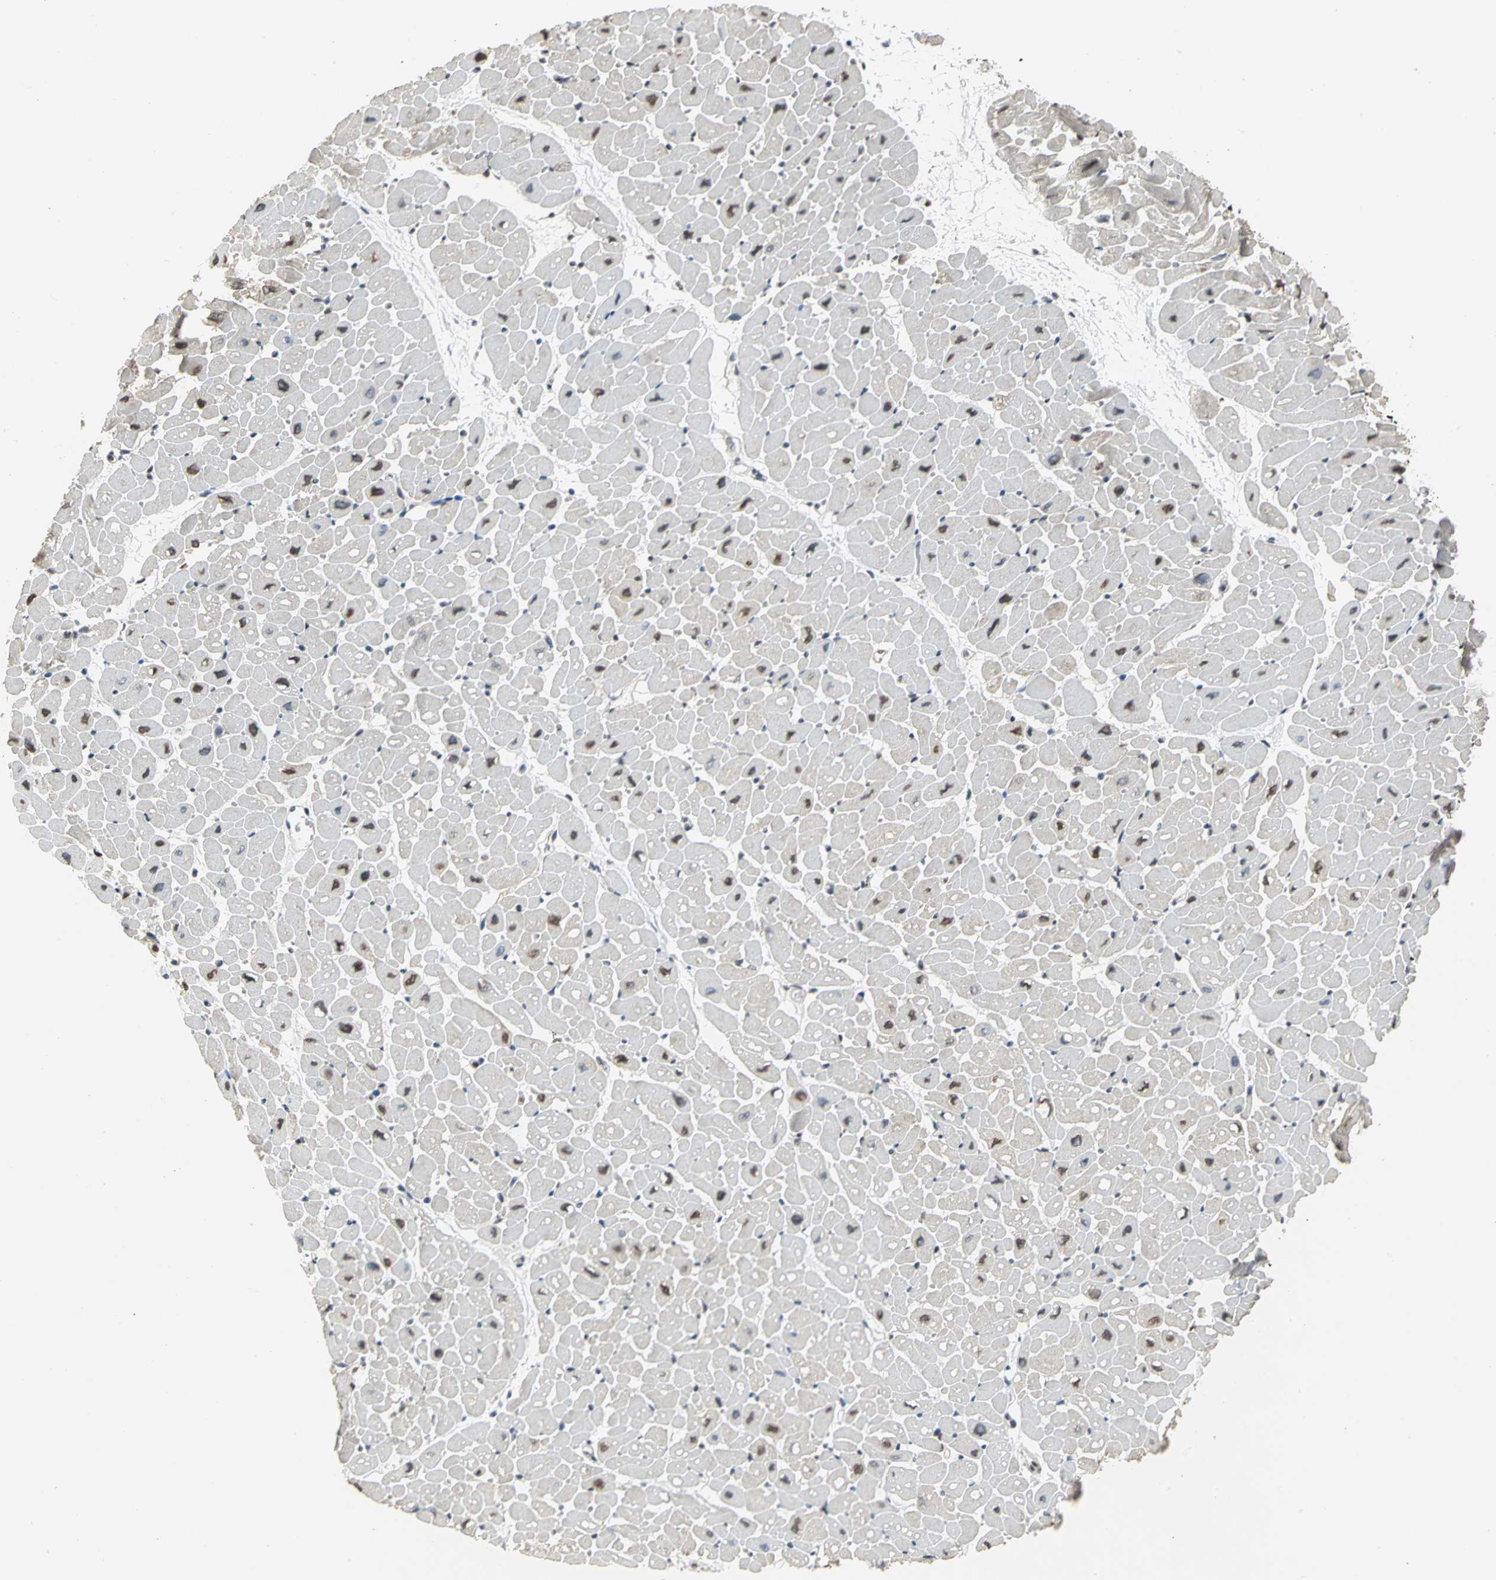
{"staining": {"intensity": "strong", "quantity": ">75%", "location": "nuclear"}, "tissue": "heart muscle", "cell_type": "Cardiomyocytes", "image_type": "normal", "snomed": [{"axis": "morphology", "description": "Normal tissue, NOS"}, {"axis": "topography", "description": "Heart"}], "caption": "A high-resolution image shows immunohistochemistry staining of normal heart muscle, which reveals strong nuclear expression in about >75% of cardiomyocytes. (Stains: DAB (3,3'-diaminobenzidine) in brown, nuclei in blue, Microscopy: brightfield microscopy at high magnification).", "gene": "CCDC88C", "patient": {"sex": "male", "age": 45}}